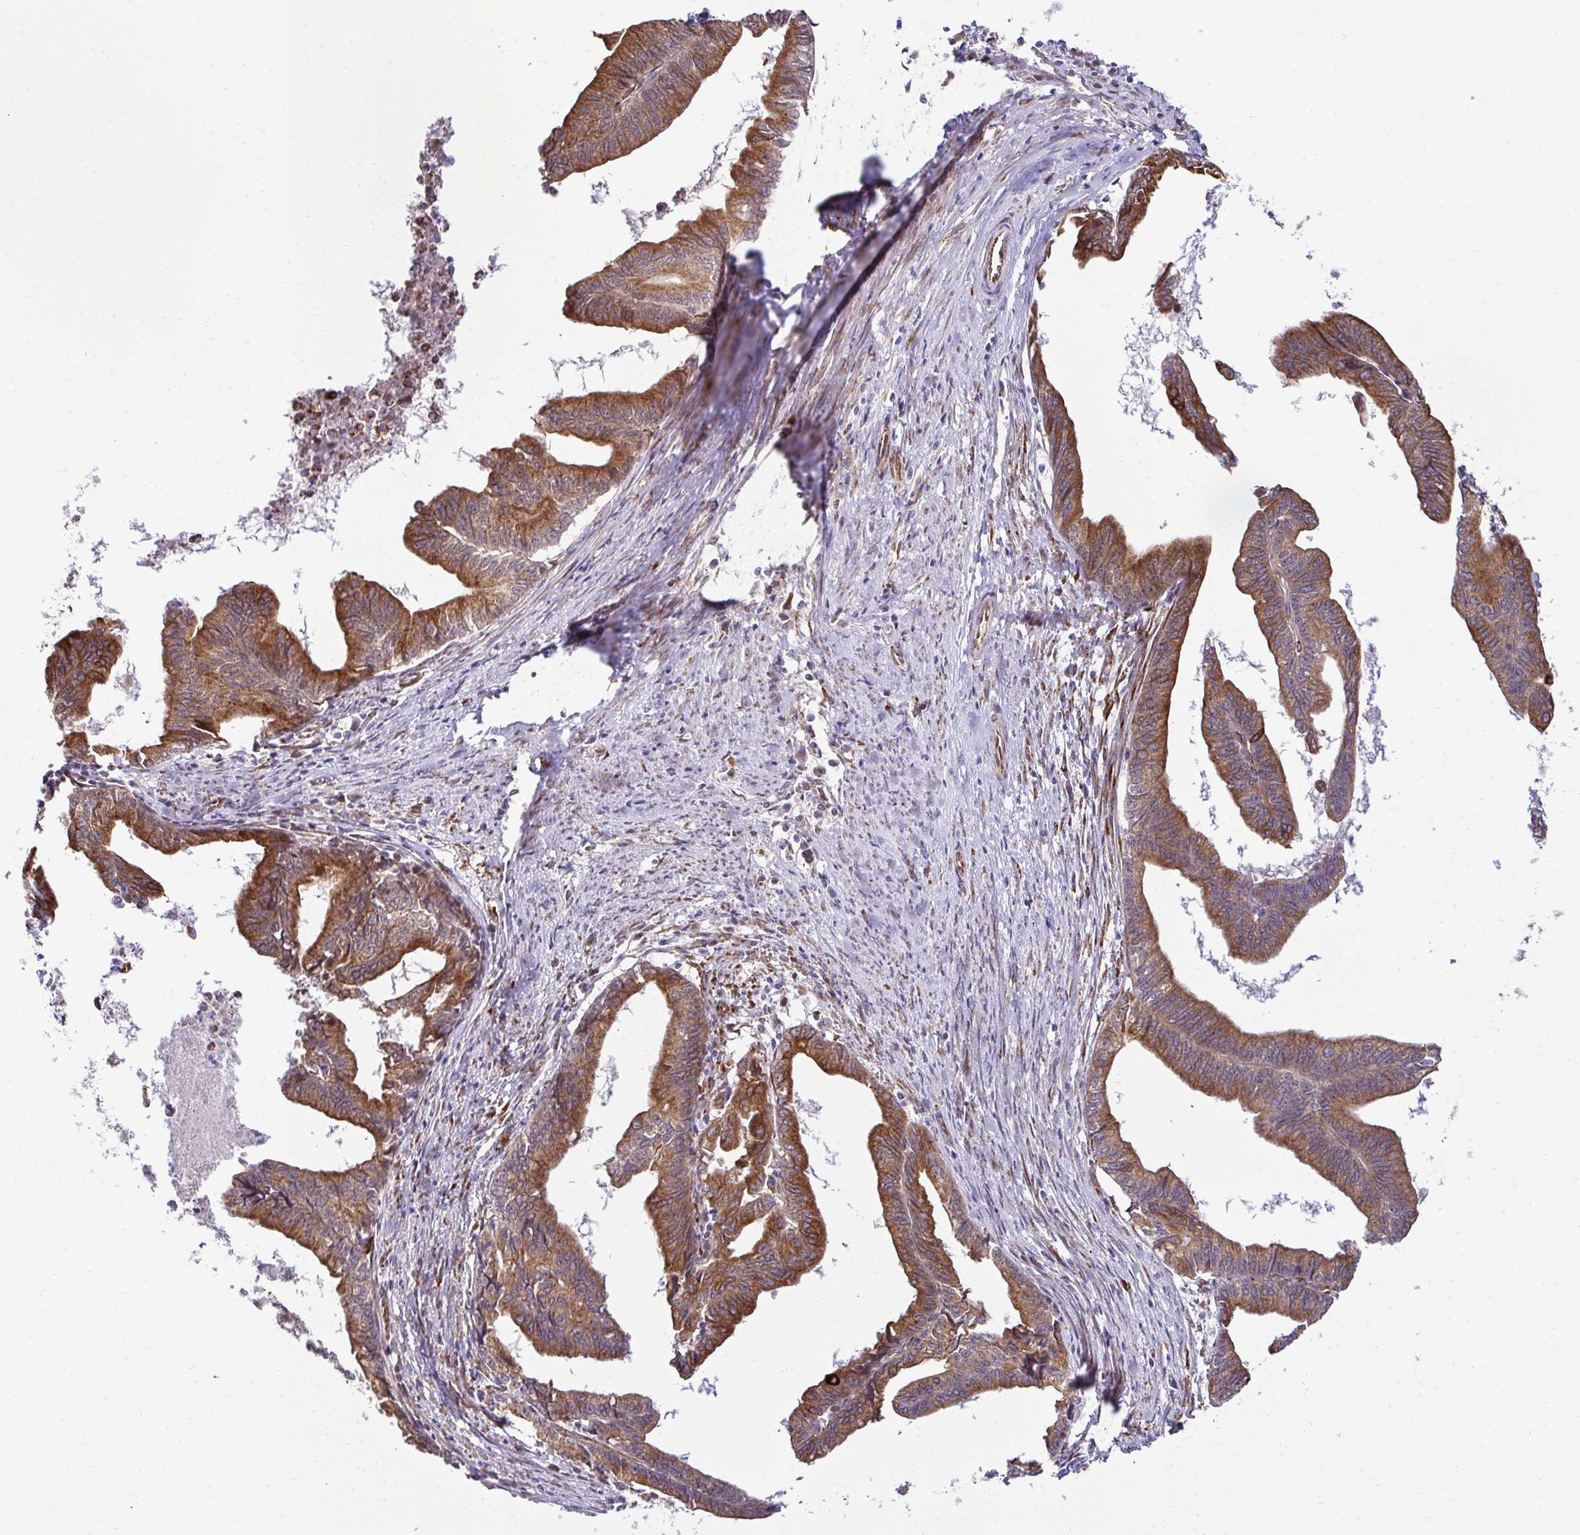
{"staining": {"intensity": "strong", "quantity": ">75%", "location": "cytoplasmic/membranous"}, "tissue": "endometrial cancer", "cell_type": "Tumor cells", "image_type": "cancer", "snomed": [{"axis": "morphology", "description": "Adenocarcinoma, NOS"}, {"axis": "topography", "description": "Endometrium"}], "caption": "High-magnification brightfield microscopy of adenocarcinoma (endometrial) stained with DAB (brown) and counterstained with hematoxylin (blue). tumor cells exhibit strong cytoplasmic/membranous positivity is seen in approximately>75% of cells. (Stains: DAB in brown, nuclei in blue, Microscopy: brightfield microscopy at high magnification).", "gene": "HPS1", "patient": {"sex": "female", "age": 65}}